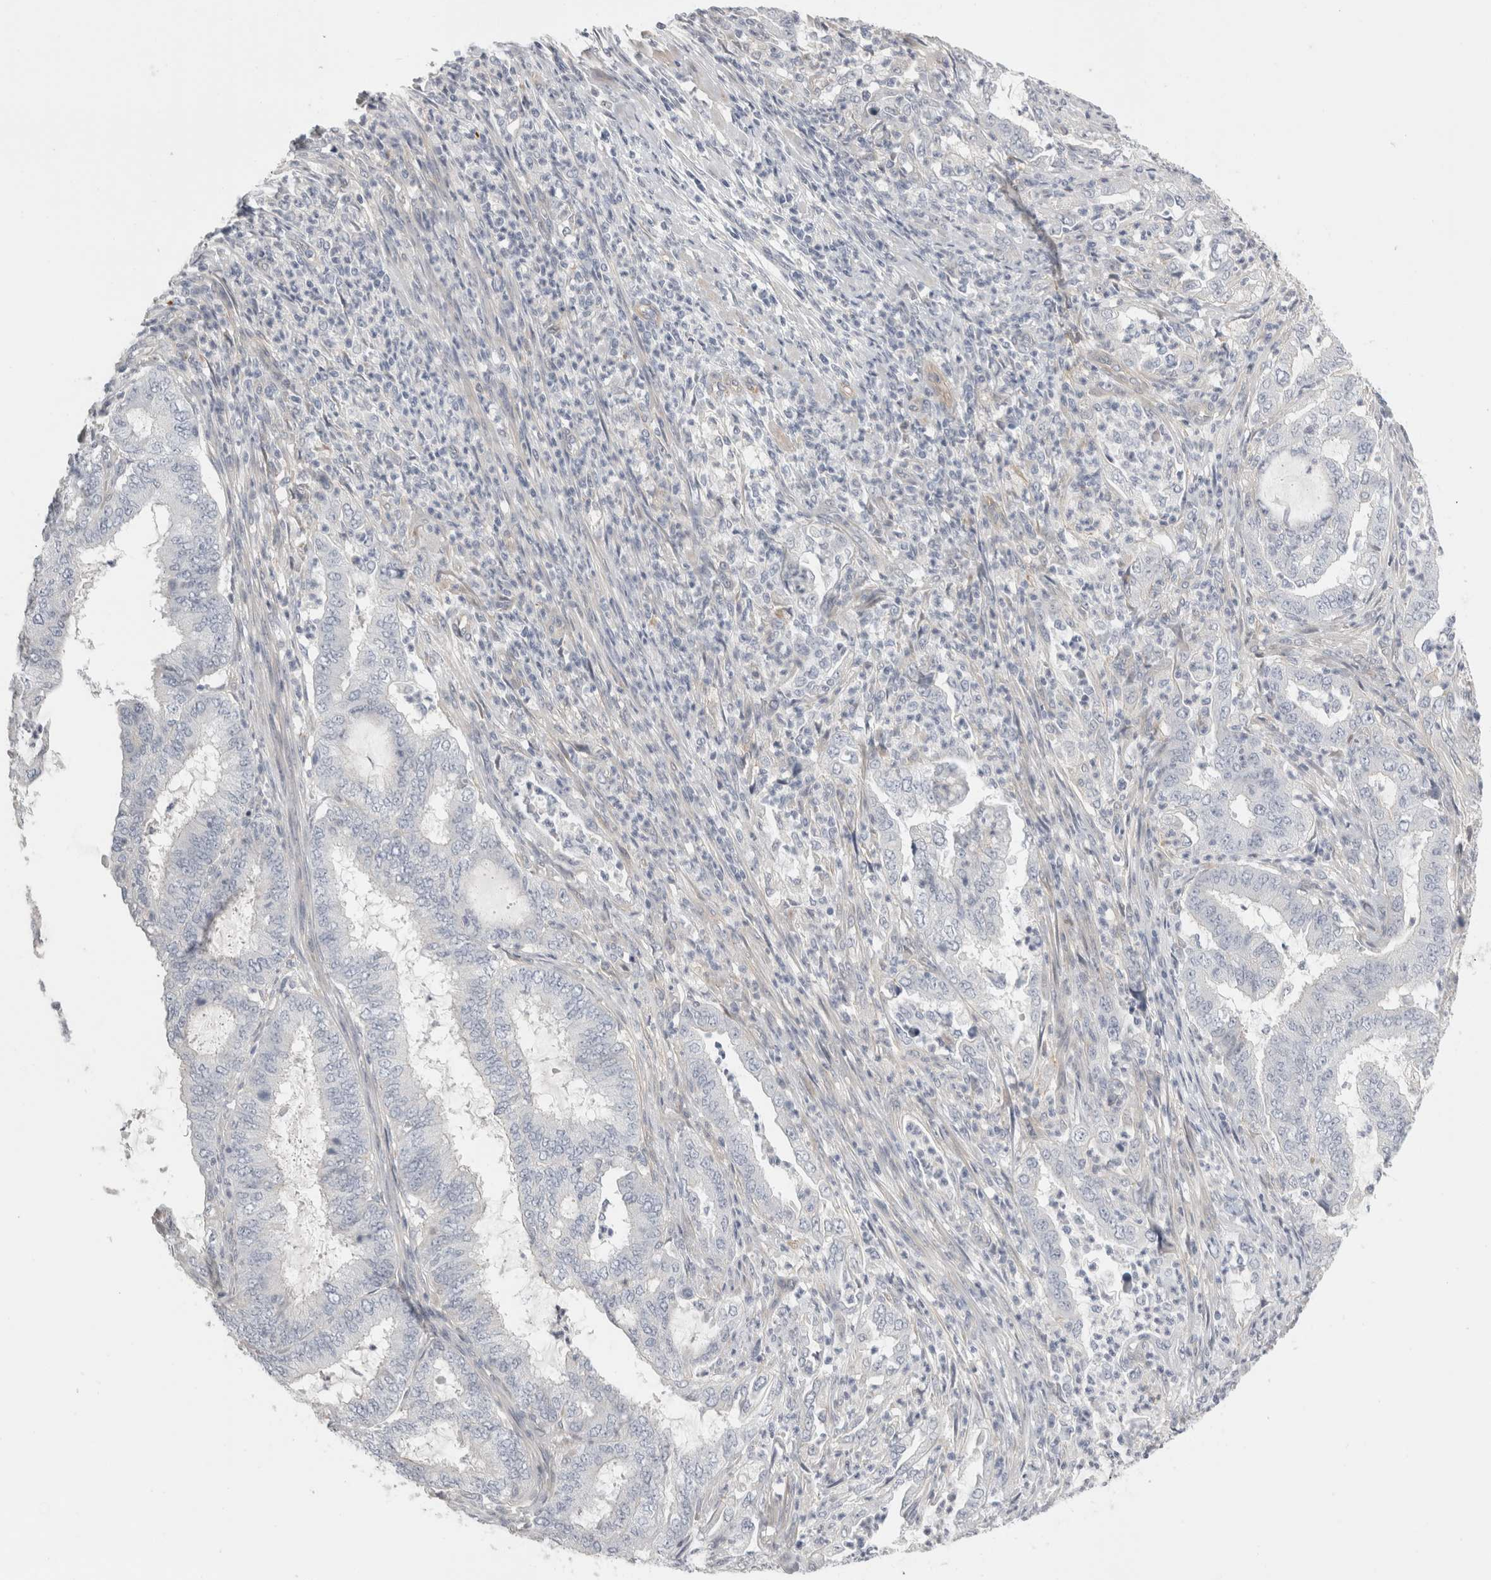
{"staining": {"intensity": "negative", "quantity": "none", "location": "none"}, "tissue": "endometrial cancer", "cell_type": "Tumor cells", "image_type": "cancer", "snomed": [{"axis": "morphology", "description": "Adenocarcinoma, NOS"}, {"axis": "topography", "description": "Endometrium"}], "caption": "Immunohistochemistry image of endometrial cancer (adenocarcinoma) stained for a protein (brown), which displays no expression in tumor cells.", "gene": "FBLIM1", "patient": {"sex": "female", "age": 49}}